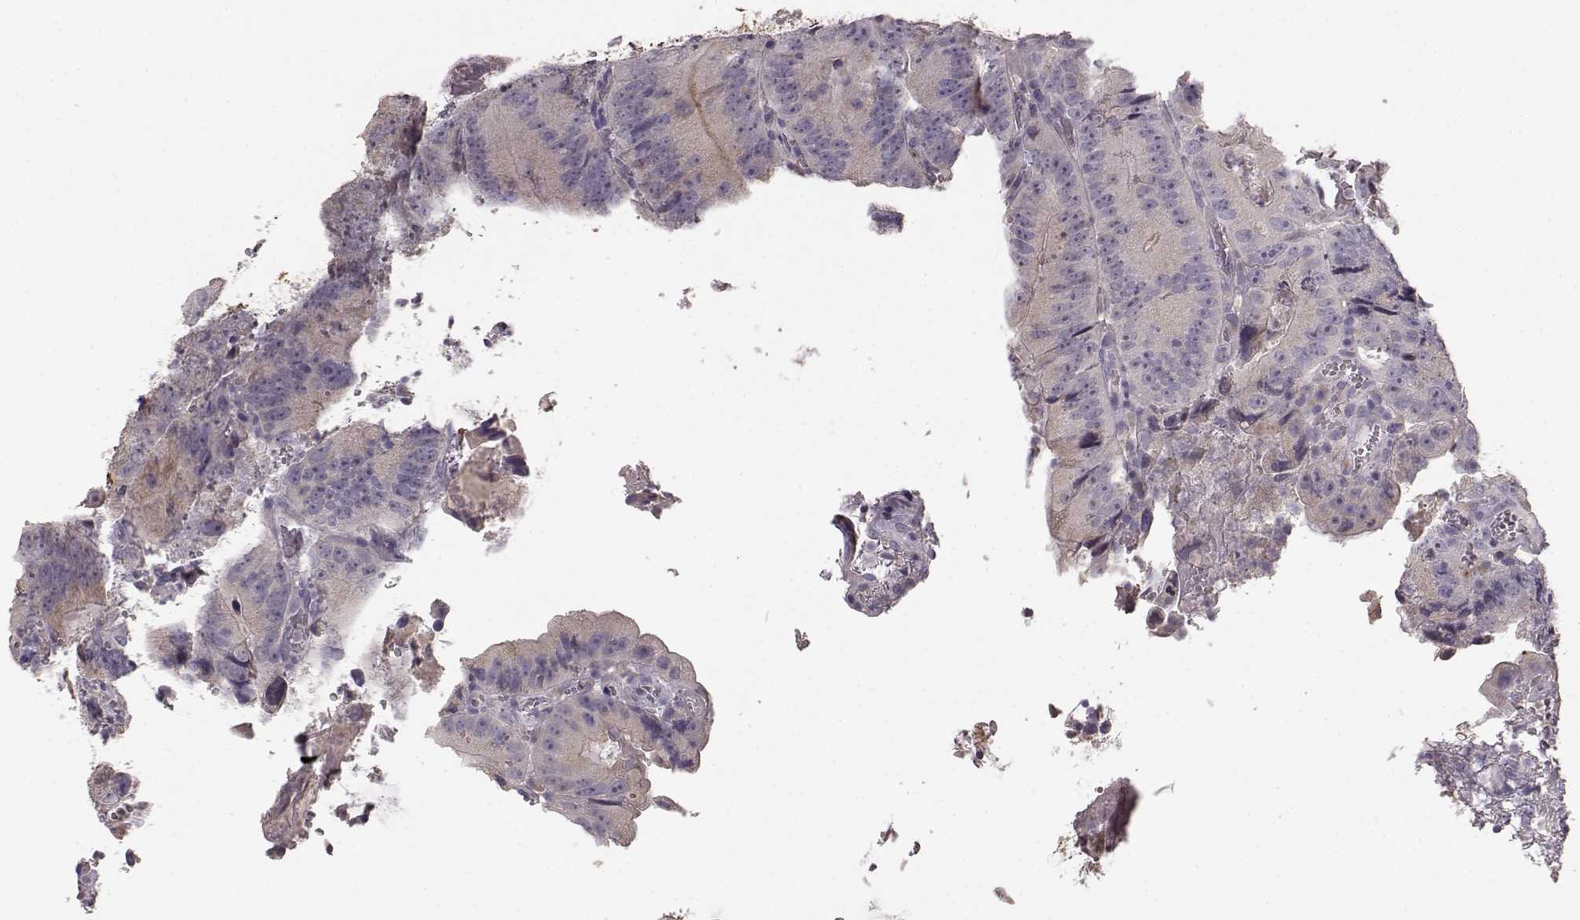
{"staining": {"intensity": "weak", "quantity": ">75%", "location": "cytoplasmic/membranous"}, "tissue": "colorectal cancer", "cell_type": "Tumor cells", "image_type": "cancer", "snomed": [{"axis": "morphology", "description": "Adenocarcinoma, NOS"}, {"axis": "topography", "description": "Colon"}], "caption": "A micrograph showing weak cytoplasmic/membranous positivity in about >75% of tumor cells in colorectal cancer, as visualized by brown immunohistochemical staining.", "gene": "GHR", "patient": {"sex": "female", "age": 86}}